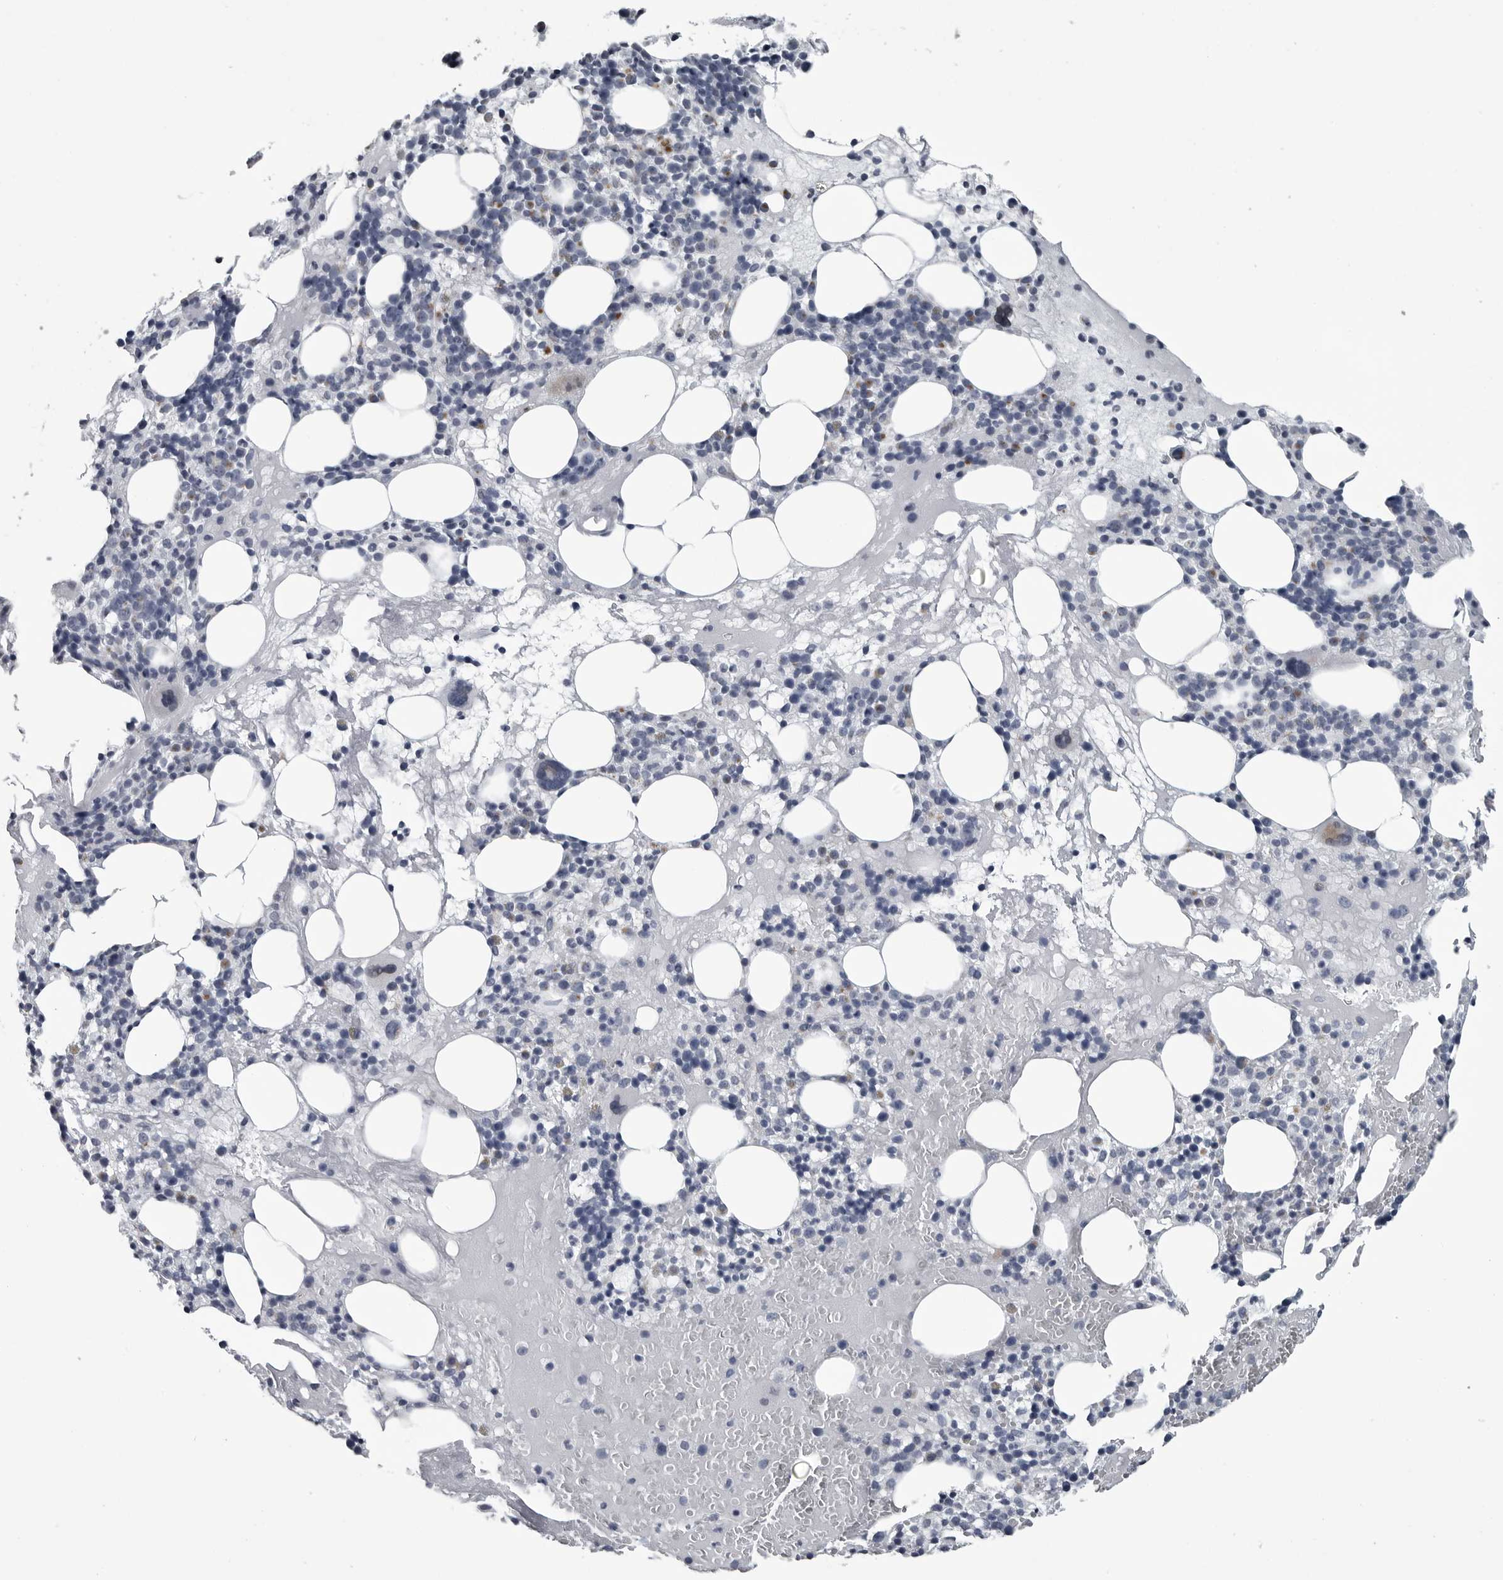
{"staining": {"intensity": "negative", "quantity": "none", "location": "none"}, "tissue": "bone marrow", "cell_type": "Hematopoietic cells", "image_type": "normal", "snomed": [{"axis": "morphology", "description": "Normal tissue, NOS"}, {"axis": "morphology", "description": "Inflammation, NOS"}, {"axis": "topography", "description": "Bone marrow"}], "caption": "Immunohistochemistry (IHC) of normal bone marrow displays no positivity in hematopoietic cells.", "gene": "MYOC", "patient": {"sex": "female", "age": 77}}